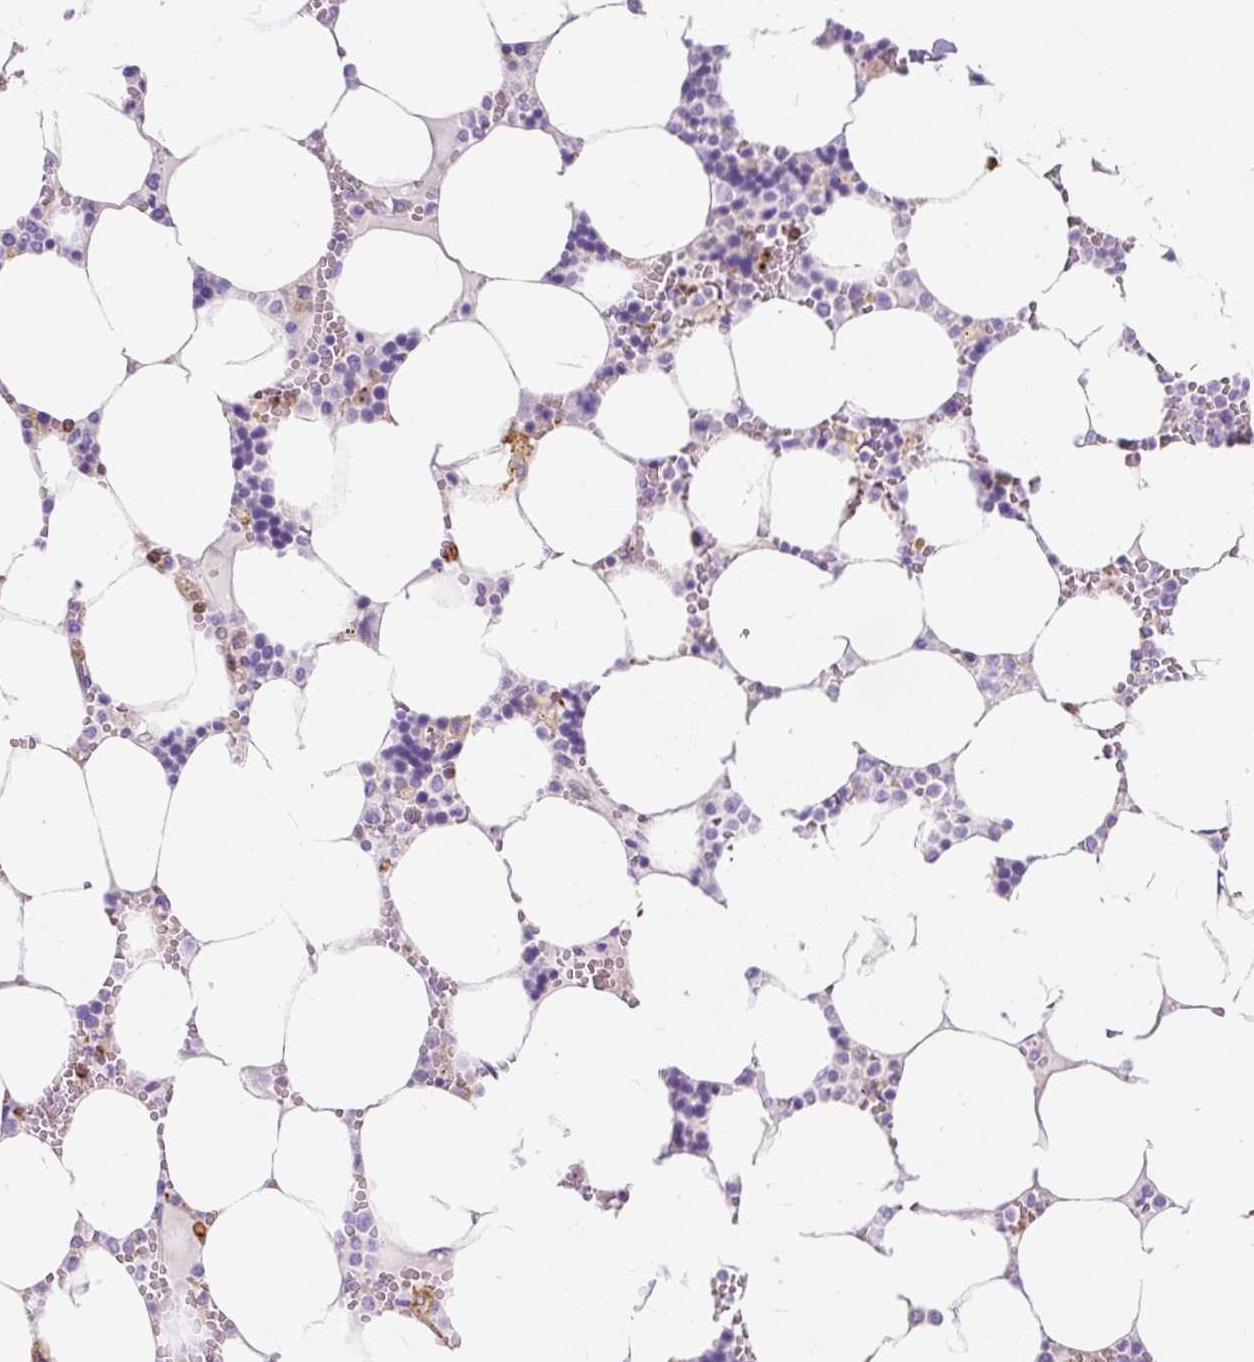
{"staining": {"intensity": "strong", "quantity": "<25%", "location": "cytoplasmic/membranous"}, "tissue": "bone marrow", "cell_type": "Hematopoietic cells", "image_type": "normal", "snomed": [{"axis": "morphology", "description": "Normal tissue, NOS"}, {"axis": "topography", "description": "Bone marrow"}], "caption": "Immunohistochemistry histopathology image of benign human bone marrow stained for a protein (brown), which demonstrates medium levels of strong cytoplasmic/membranous expression in about <25% of hematopoietic cells.", "gene": "HLA", "patient": {"sex": "male", "age": 64}}